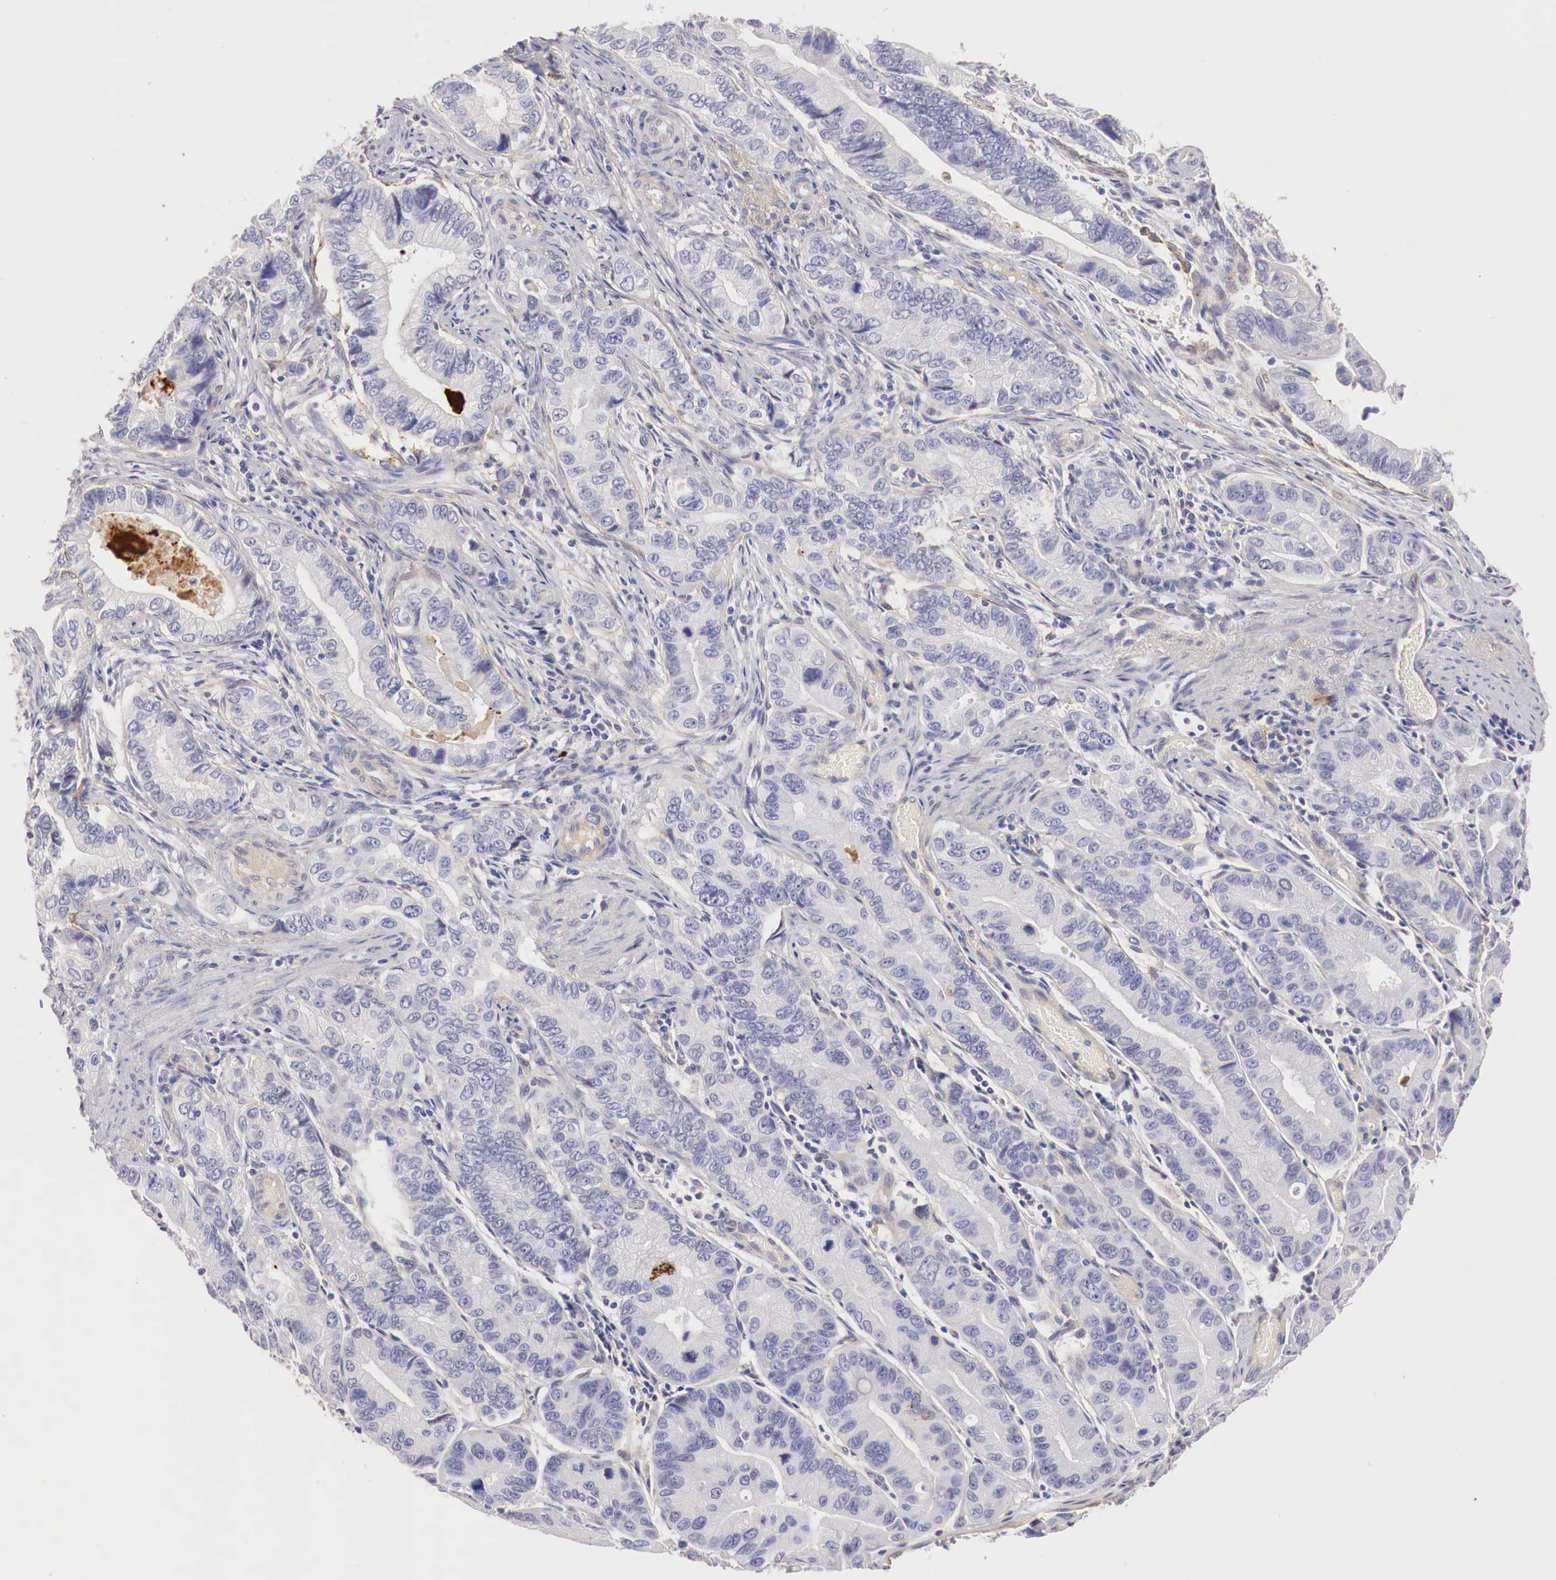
{"staining": {"intensity": "negative", "quantity": "none", "location": "none"}, "tissue": "pancreatic cancer", "cell_type": "Tumor cells", "image_type": "cancer", "snomed": [{"axis": "morphology", "description": "Adenocarcinoma, NOS"}, {"axis": "topography", "description": "Pancreas"}, {"axis": "topography", "description": "Stomach, upper"}], "caption": "Tumor cells show no significant protein expression in pancreatic cancer (adenocarcinoma).", "gene": "KLHDC7B", "patient": {"sex": "male", "age": 77}}